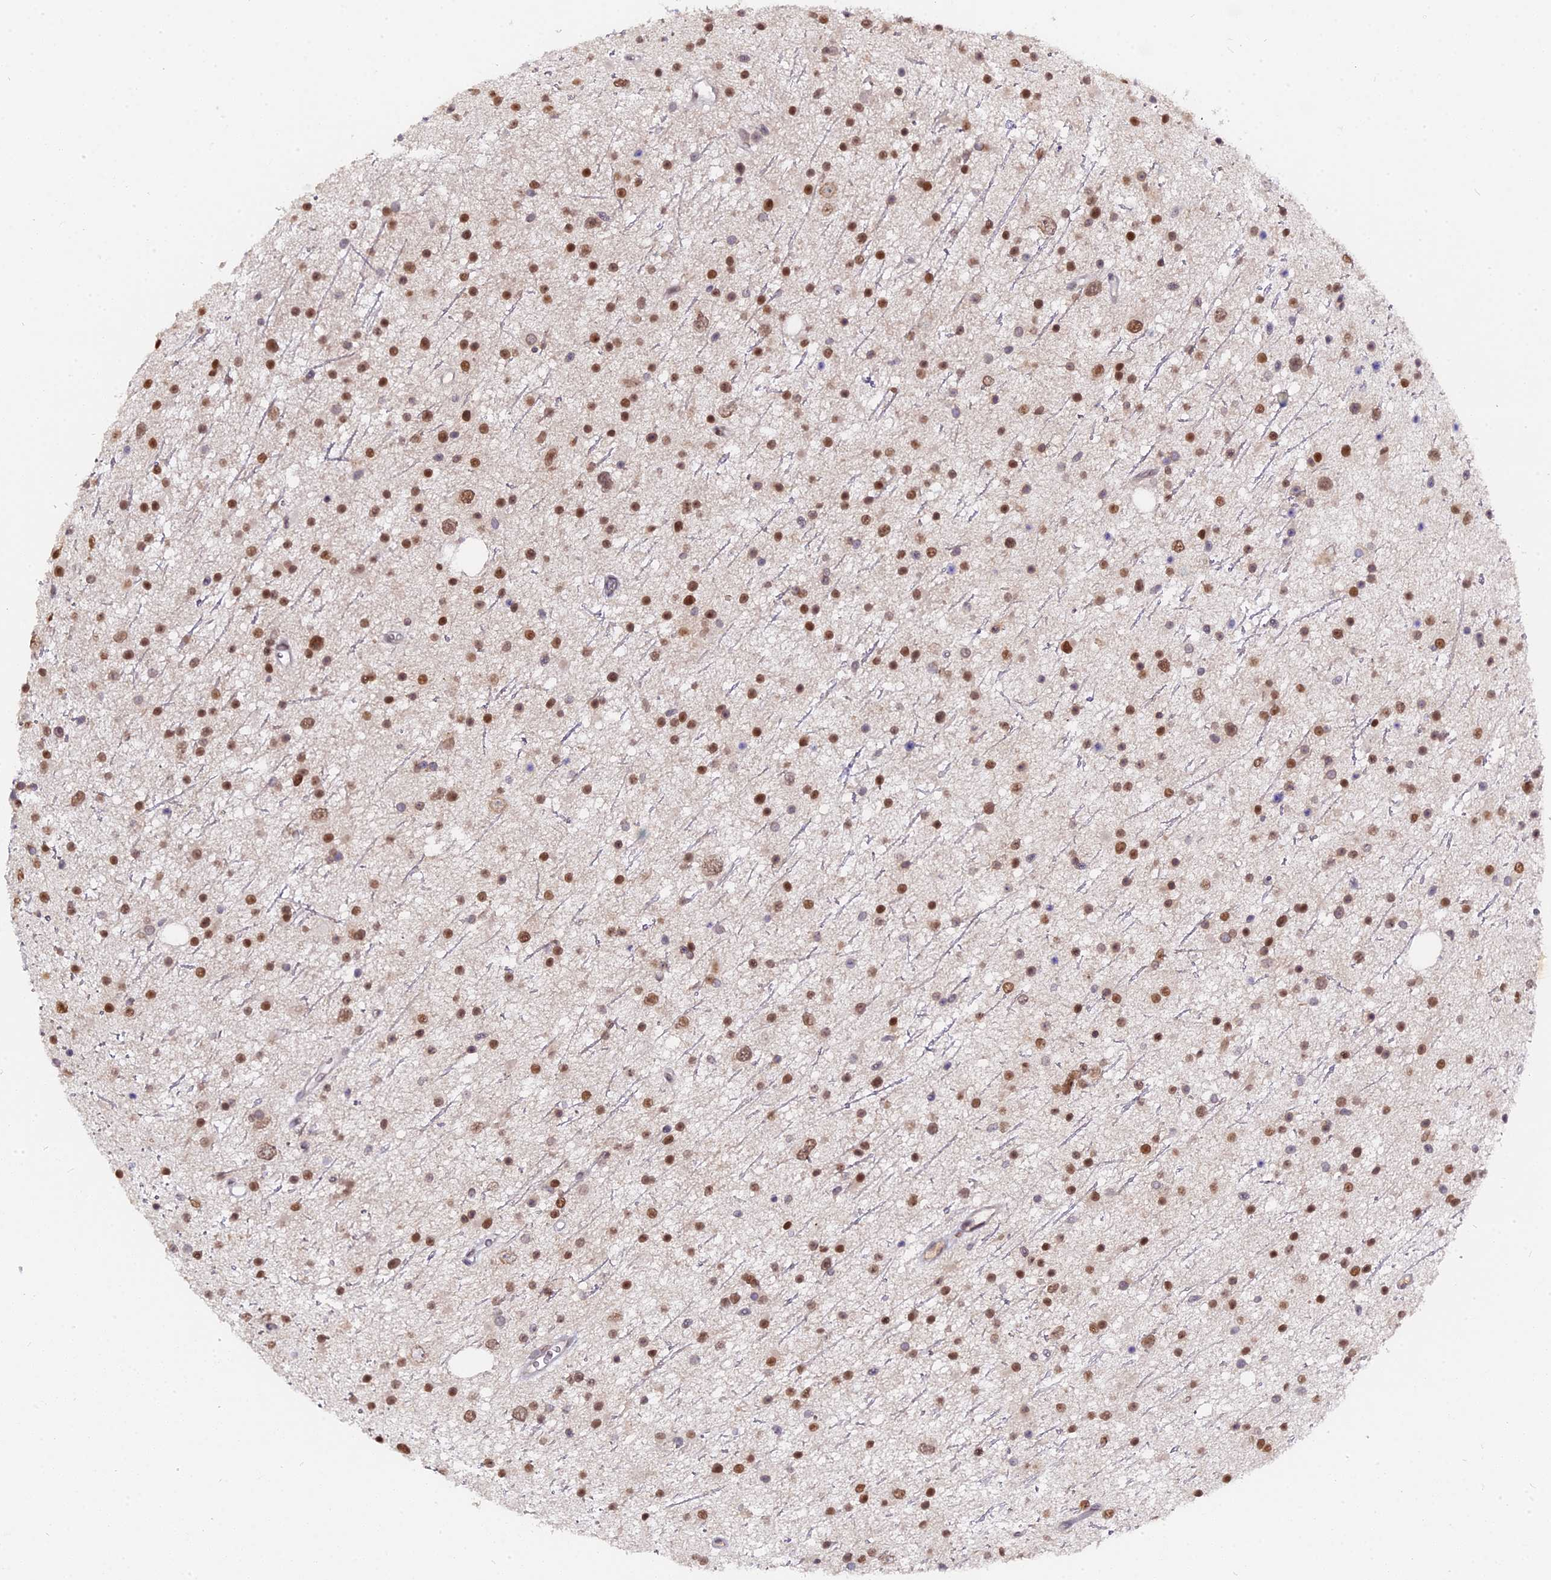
{"staining": {"intensity": "moderate", "quantity": ">75%", "location": "nuclear"}, "tissue": "glioma", "cell_type": "Tumor cells", "image_type": "cancer", "snomed": [{"axis": "morphology", "description": "Glioma, malignant, Low grade"}, {"axis": "topography", "description": "Cerebral cortex"}], "caption": "Malignant glioma (low-grade) was stained to show a protein in brown. There is medium levels of moderate nuclear positivity in about >75% of tumor cells. Using DAB (3,3'-diaminobenzidine) (brown) and hematoxylin (blue) stains, captured at high magnification using brightfield microscopy.", "gene": "PYGO1", "patient": {"sex": "female", "age": 39}}